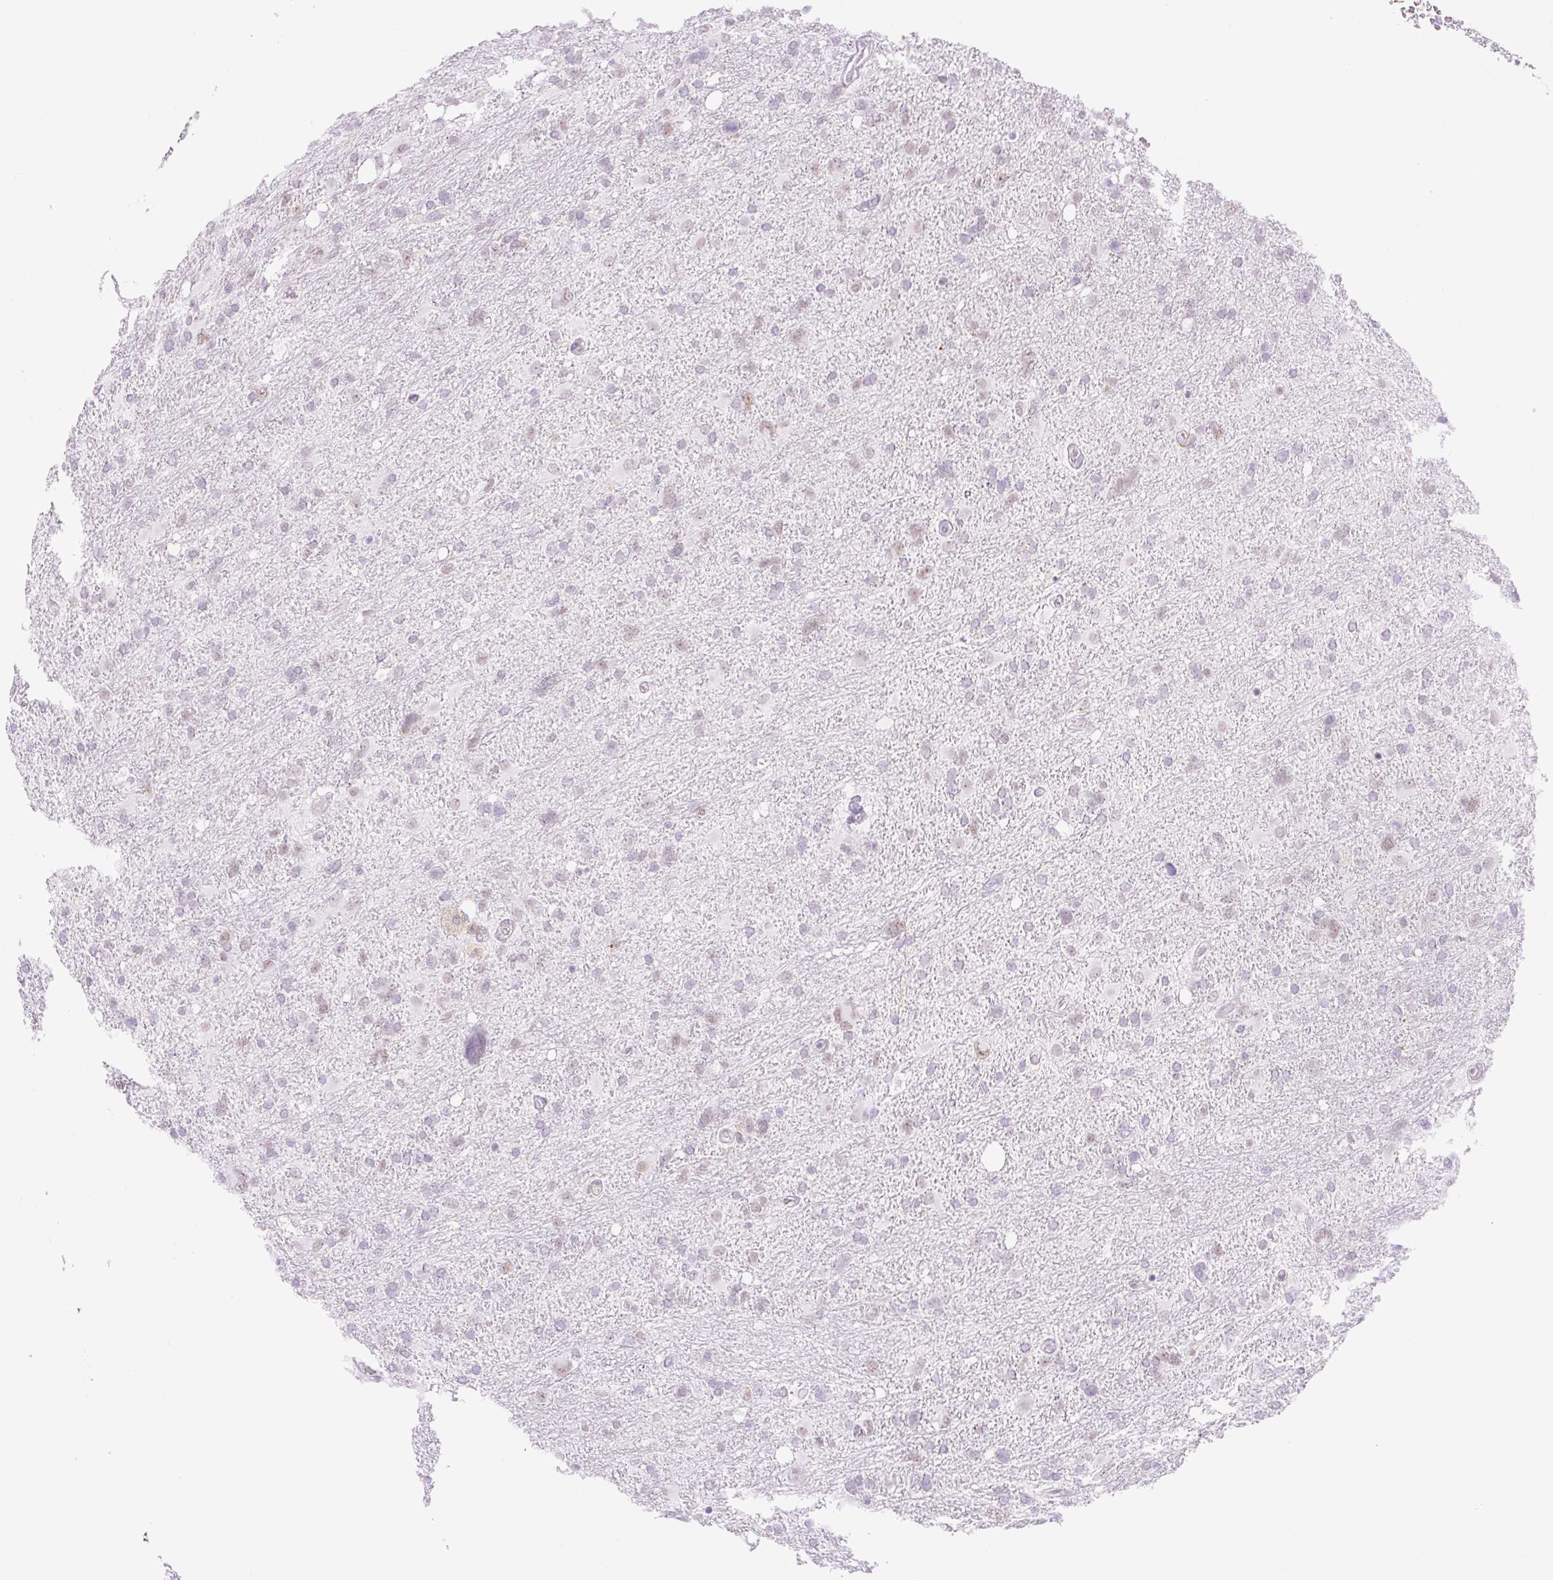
{"staining": {"intensity": "weak", "quantity": "25%-75%", "location": "nuclear"}, "tissue": "glioma", "cell_type": "Tumor cells", "image_type": "cancer", "snomed": [{"axis": "morphology", "description": "Glioma, malignant, High grade"}, {"axis": "topography", "description": "Brain"}], "caption": "Protein expression analysis of malignant glioma (high-grade) displays weak nuclear expression in approximately 25%-75% of tumor cells.", "gene": "PALM3", "patient": {"sex": "male", "age": 61}}